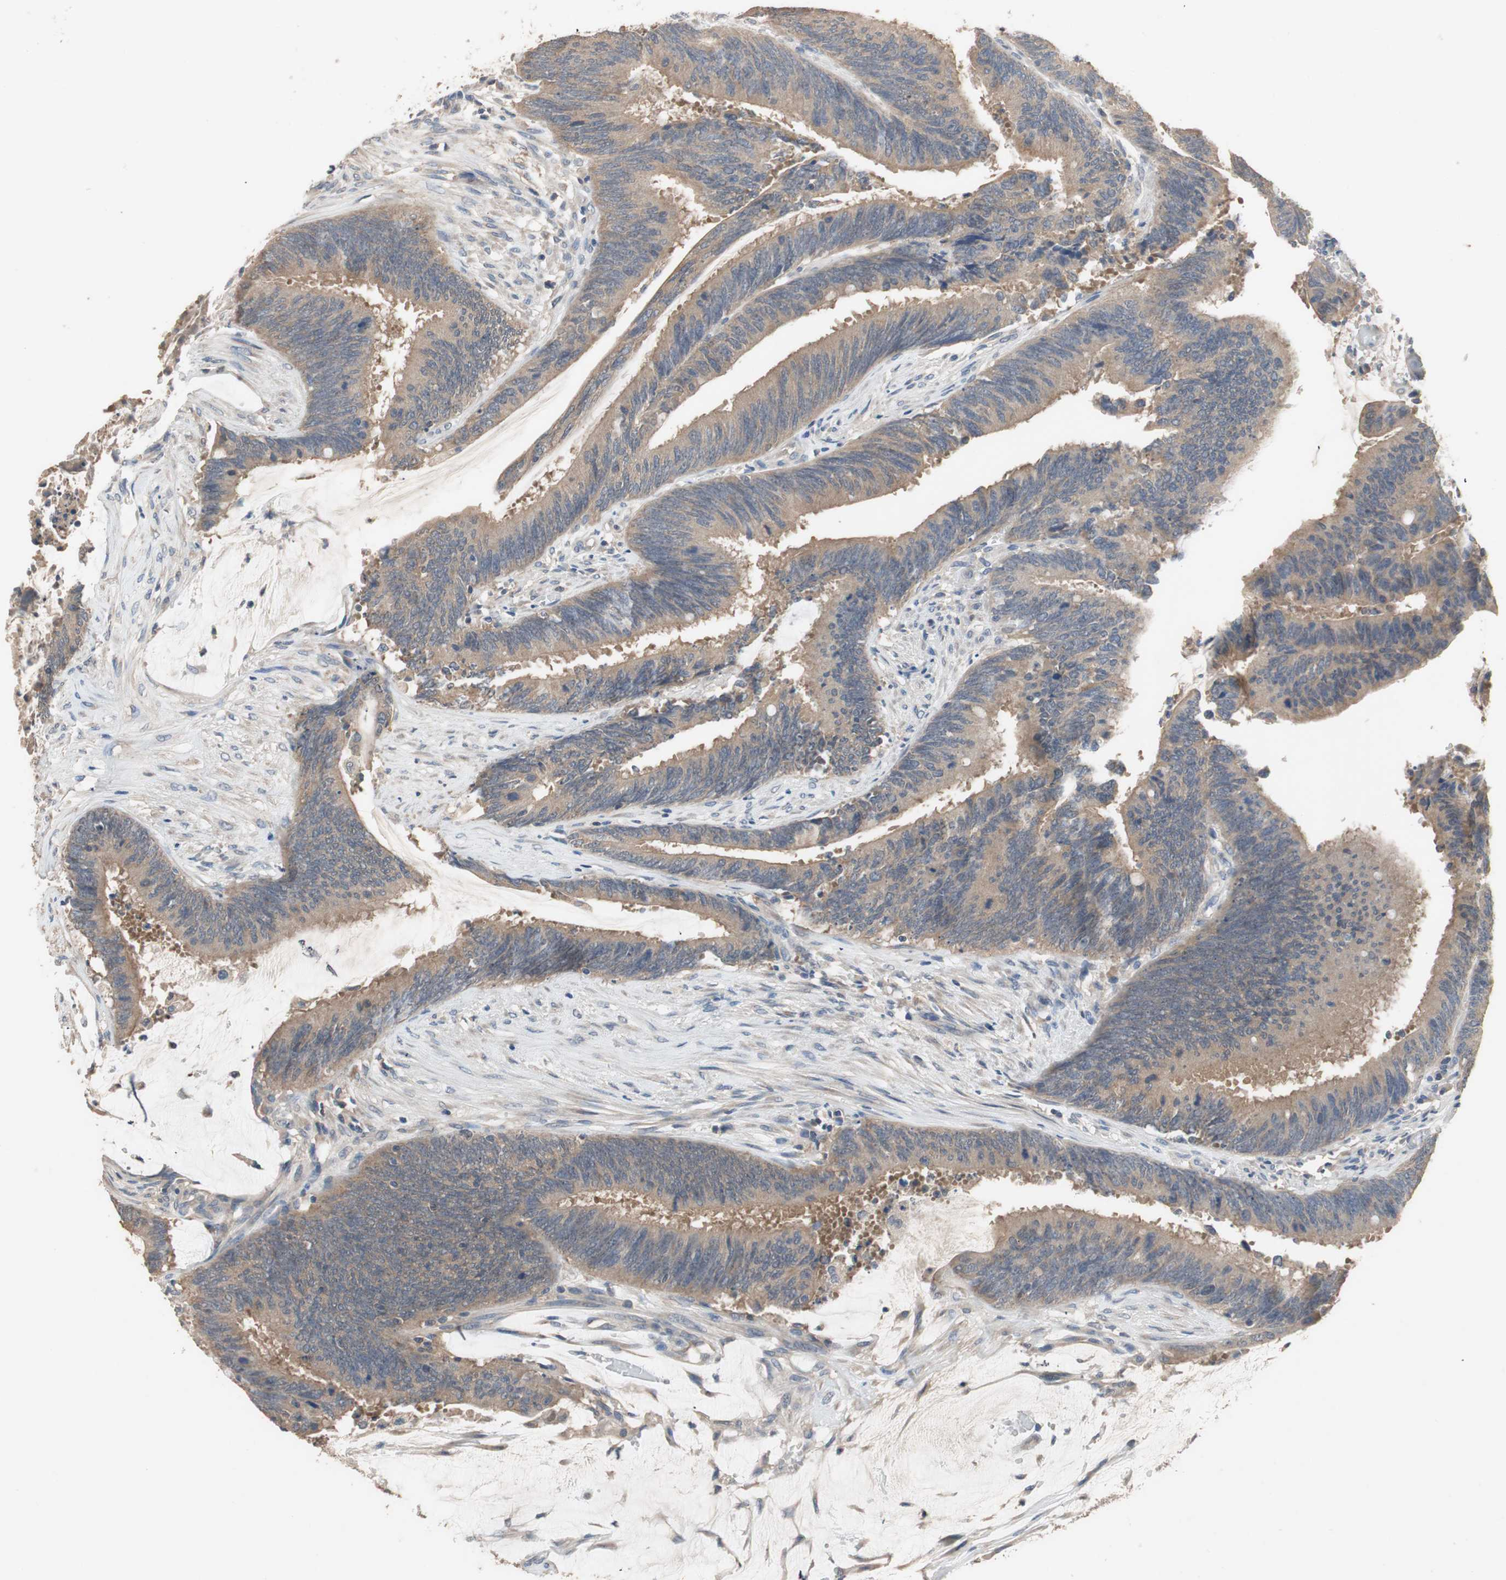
{"staining": {"intensity": "weak", "quantity": ">75%", "location": "cytoplasmic/membranous"}, "tissue": "colorectal cancer", "cell_type": "Tumor cells", "image_type": "cancer", "snomed": [{"axis": "morphology", "description": "Adenocarcinoma, NOS"}, {"axis": "topography", "description": "Rectum"}], "caption": "Adenocarcinoma (colorectal) tissue exhibits weak cytoplasmic/membranous staining in approximately >75% of tumor cells, visualized by immunohistochemistry.", "gene": "ADAP1", "patient": {"sex": "female", "age": 66}}